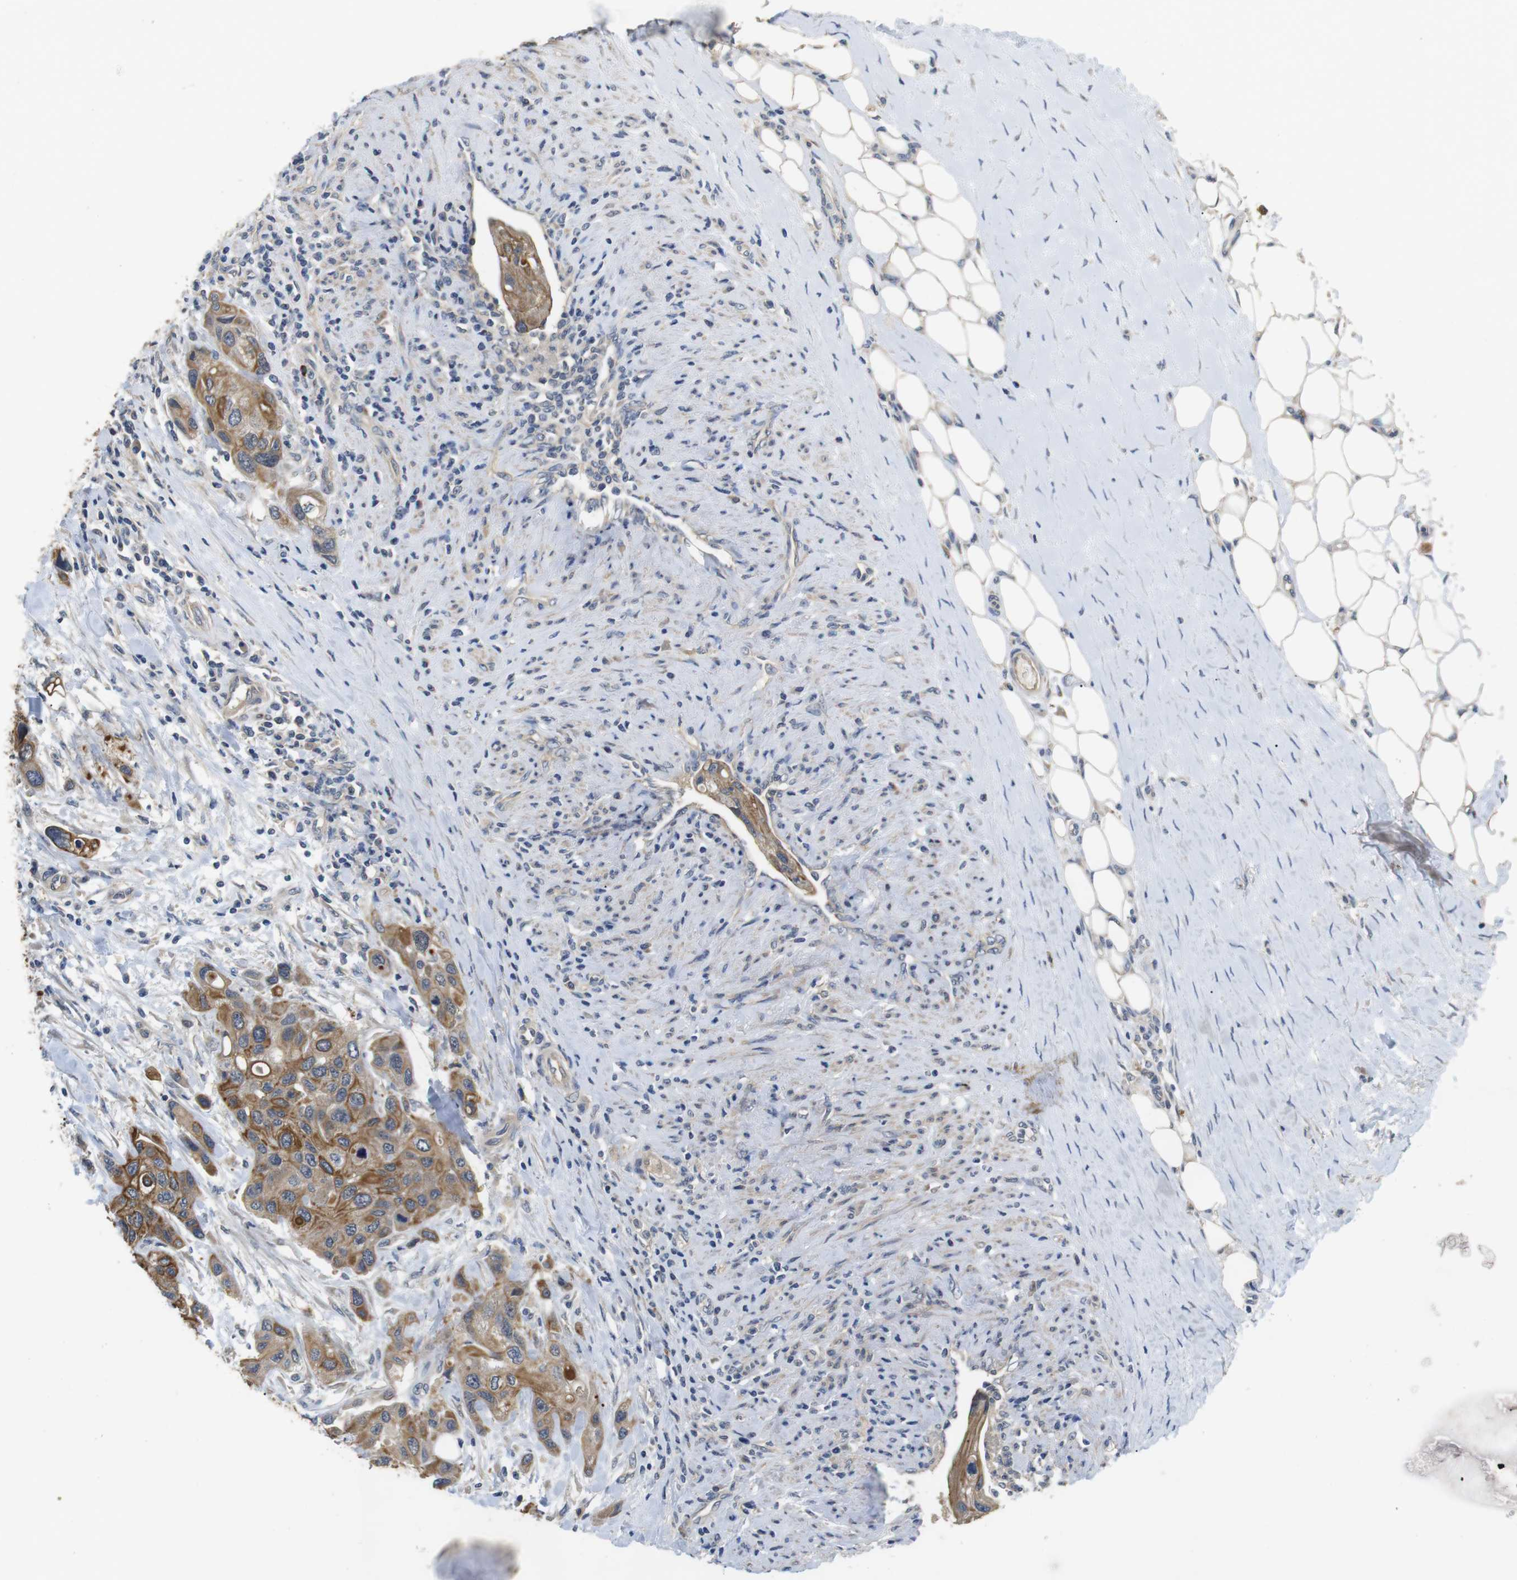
{"staining": {"intensity": "moderate", "quantity": ">75%", "location": "cytoplasmic/membranous"}, "tissue": "urothelial cancer", "cell_type": "Tumor cells", "image_type": "cancer", "snomed": [{"axis": "morphology", "description": "Urothelial carcinoma, High grade"}, {"axis": "topography", "description": "Urinary bladder"}], "caption": "IHC micrograph of neoplastic tissue: urothelial carcinoma (high-grade) stained using immunohistochemistry (IHC) shows medium levels of moderate protein expression localized specifically in the cytoplasmic/membranous of tumor cells, appearing as a cytoplasmic/membranous brown color.", "gene": "ADGRL3", "patient": {"sex": "female", "age": 56}}